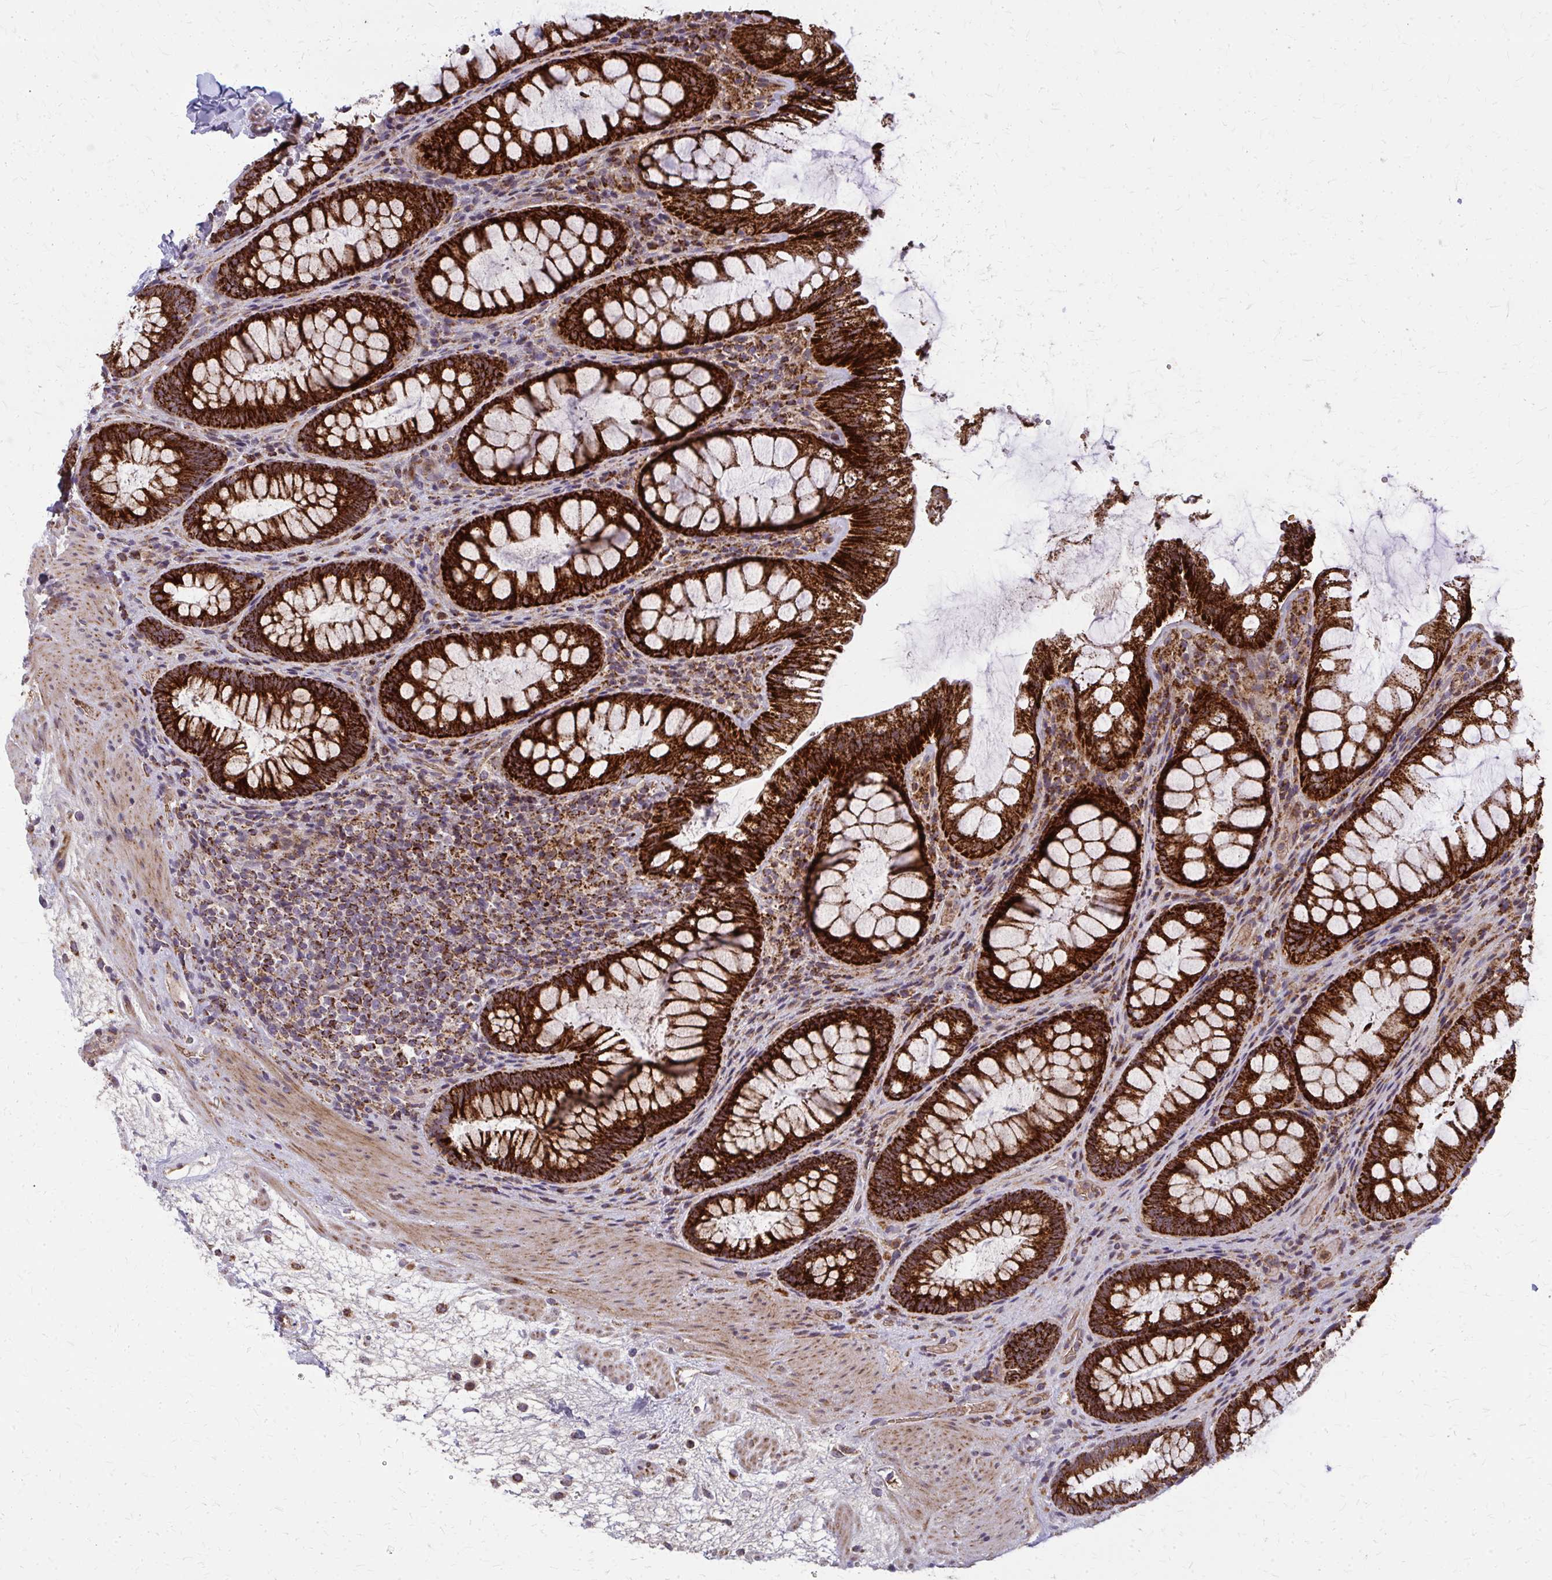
{"staining": {"intensity": "strong", "quantity": ">75%", "location": "cytoplasmic/membranous"}, "tissue": "rectum", "cell_type": "Glandular cells", "image_type": "normal", "snomed": [{"axis": "morphology", "description": "Normal tissue, NOS"}, {"axis": "topography", "description": "Rectum"}], "caption": "Immunohistochemistry (IHC) (DAB) staining of benign rectum exhibits strong cytoplasmic/membranous protein staining in about >75% of glandular cells. (DAB IHC, brown staining for protein, blue staining for nuclei).", "gene": "MCCC1", "patient": {"sex": "male", "age": 72}}